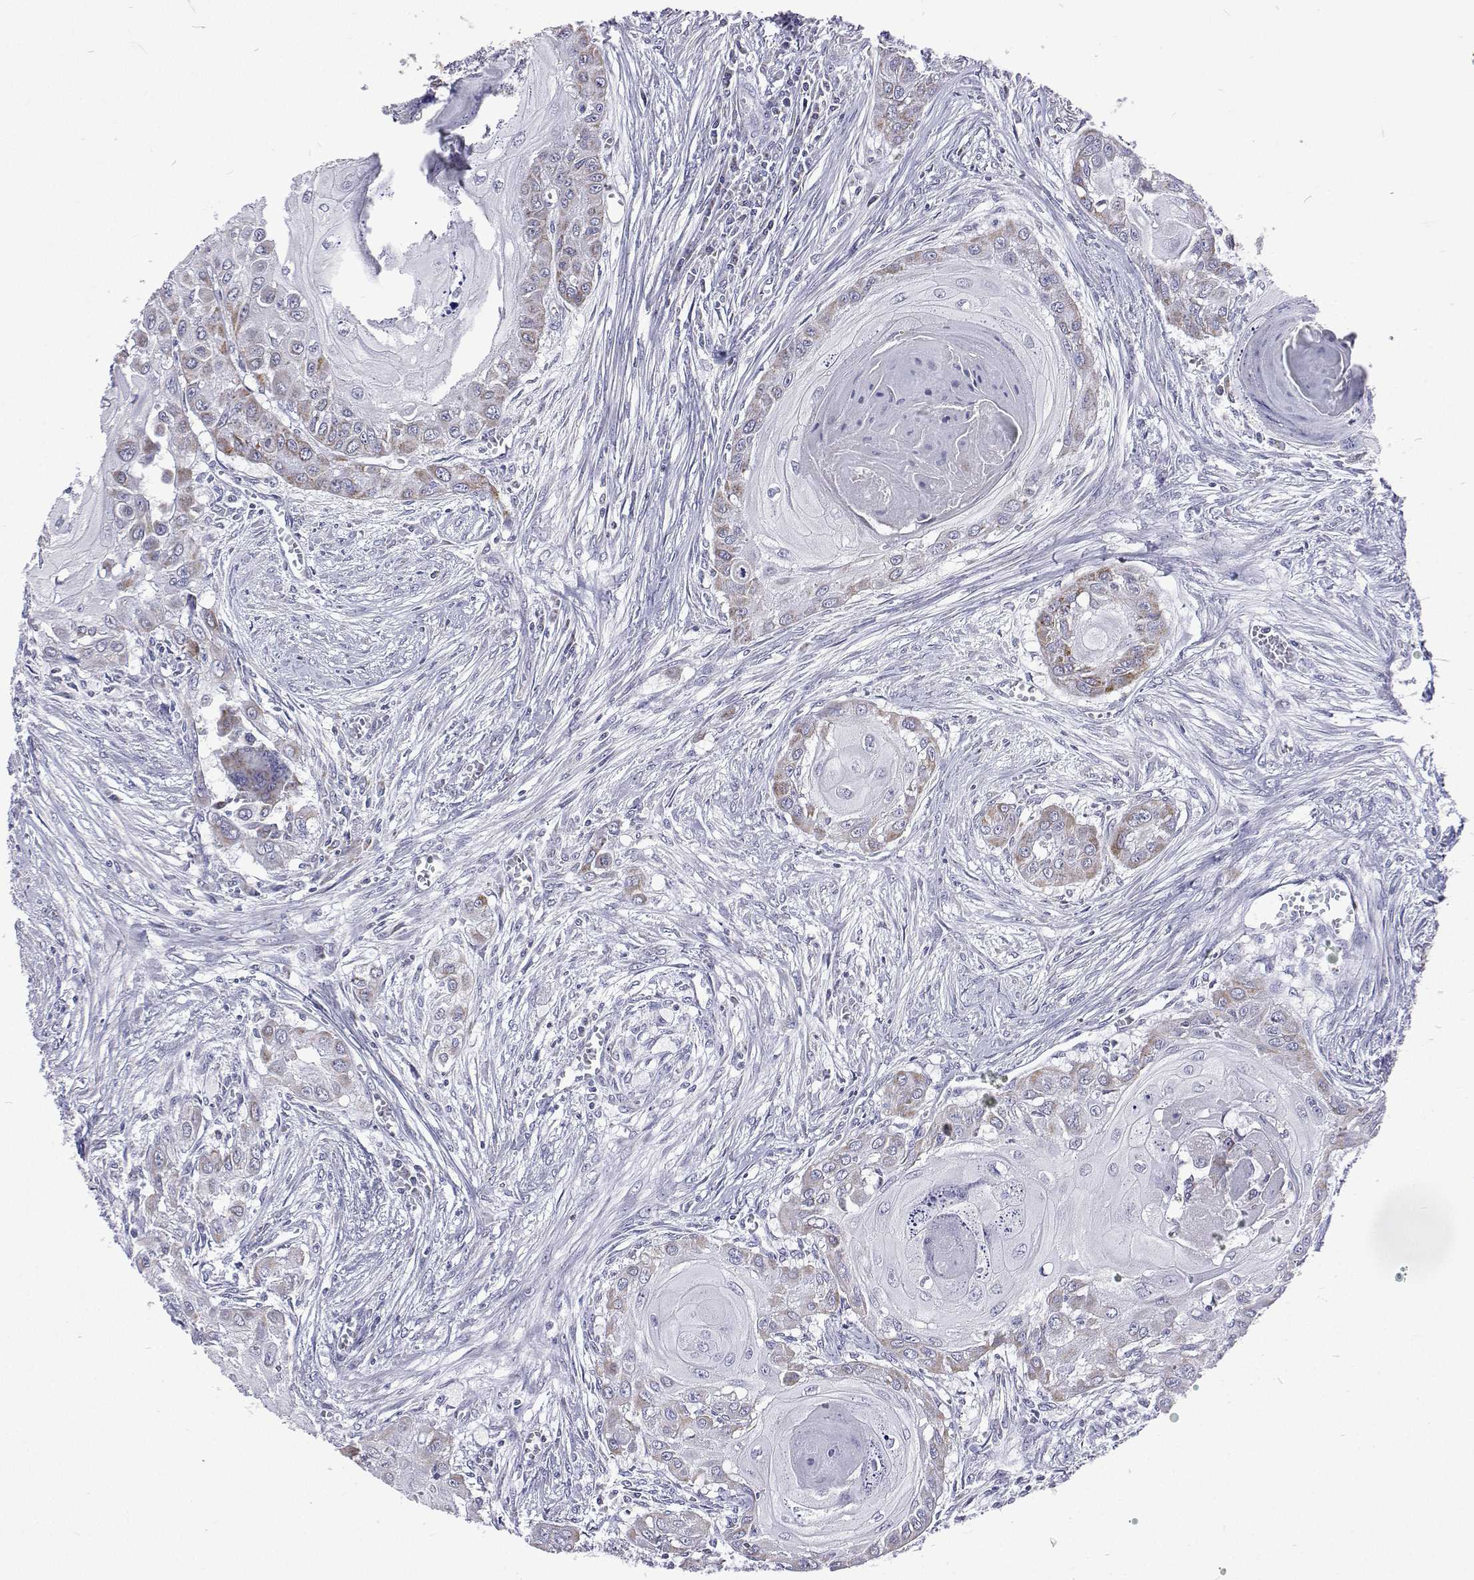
{"staining": {"intensity": "weak", "quantity": "<25%", "location": "cytoplasmic/membranous"}, "tissue": "head and neck cancer", "cell_type": "Tumor cells", "image_type": "cancer", "snomed": [{"axis": "morphology", "description": "Squamous cell carcinoma, NOS"}, {"axis": "topography", "description": "Oral tissue"}, {"axis": "topography", "description": "Head-Neck"}], "caption": "Immunohistochemistry of human squamous cell carcinoma (head and neck) demonstrates no expression in tumor cells.", "gene": "MCCC2", "patient": {"sex": "male", "age": 71}}